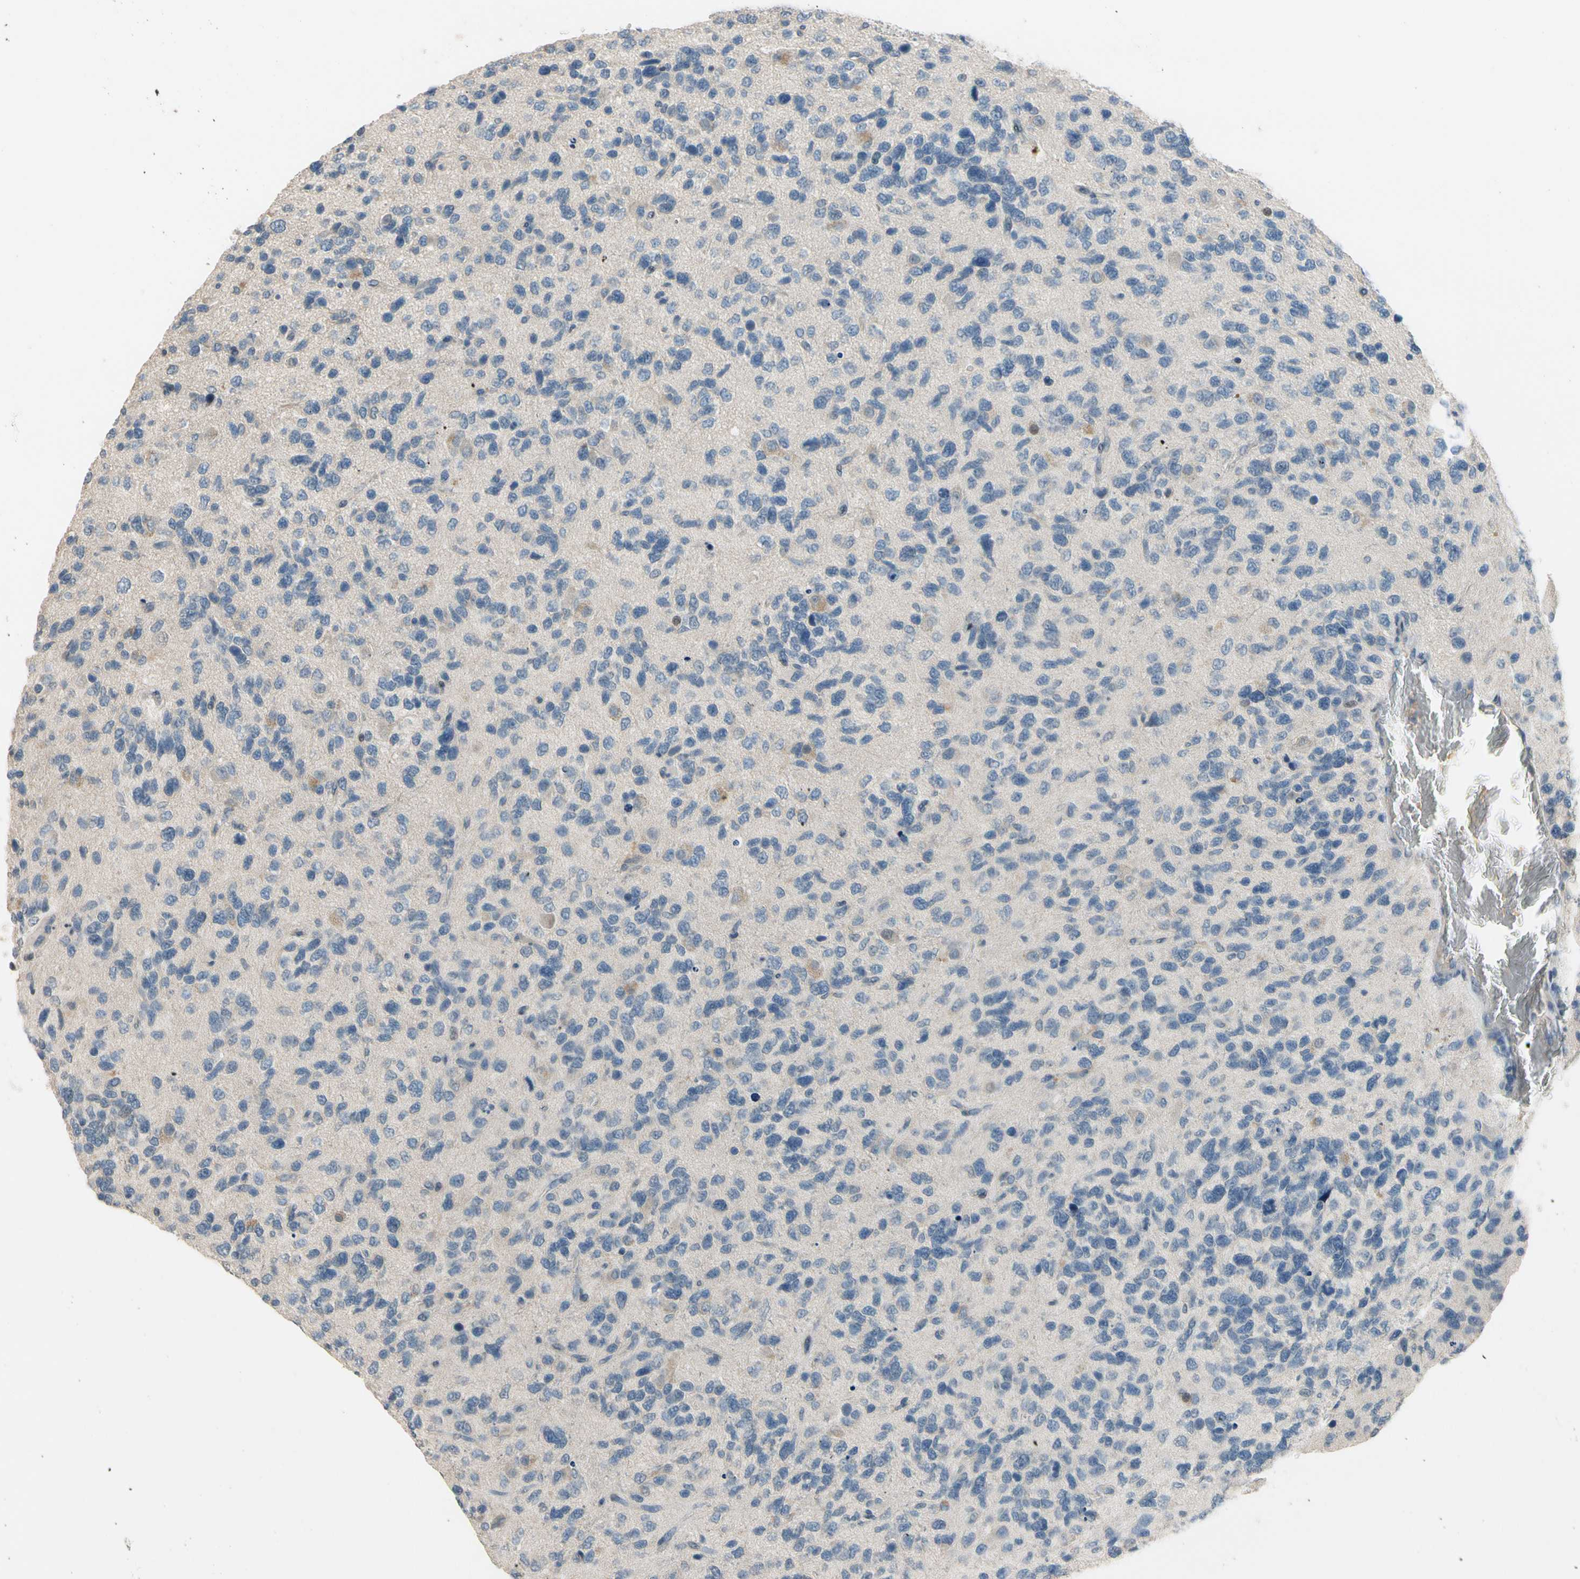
{"staining": {"intensity": "weak", "quantity": "<25%", "location": "cytoplasmic/membranous"}, "tissue": "glioma", "cell_type": "Tumor cells", "image_type": "cancer", "snomed": [{"axis": "morphology", "description": "Glioma, malignant, High grade"}, {"axis": "topography", "description": "Brain"}], "caption": "Glioma was stained to show a protein in brown. There is no significant expression in tumor cells.", "gene": "PIP5K1B", "patient": {"sex": "female", "age": 58}}